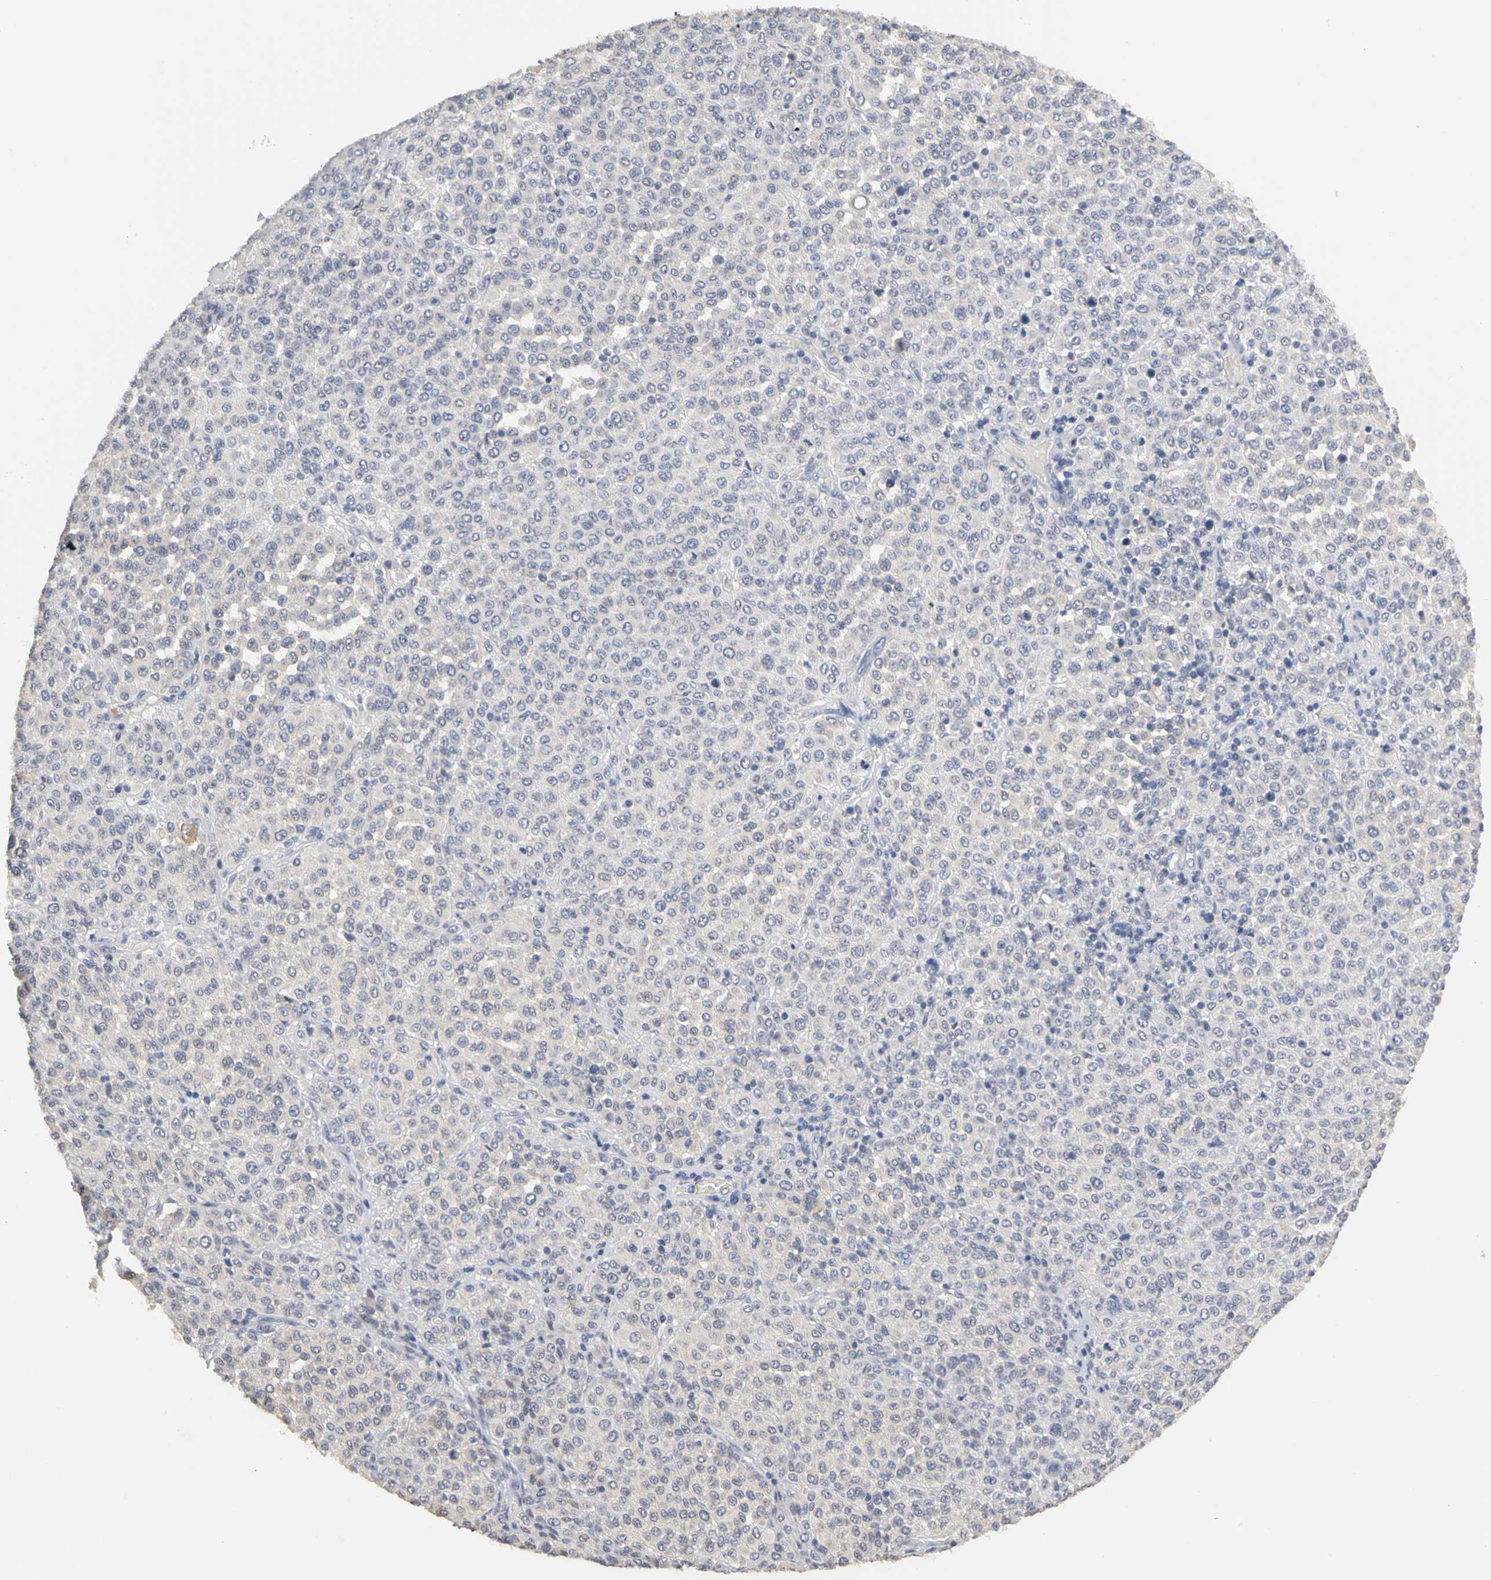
{"staining": {"intensity": "negative", "quantity": "none", "location": "none"}, "tissue": "melanoma", "cell_type": "Tumor cells", "image_type": "cancer", "snomed": [{"axis": "morphology", "description": "Malignant melanoma, Metastatic site"}, {"axis": "topography", "description": "Pancreas"}], "caption": "Protein analysis of malignant melanoma (metastatic site) reveals no significant positivity in tumor cells. (Brightfield microscopy of DAB (3,3'-diaminobenzidine) immunohistochemistry at high magnification).", "gene": "PGR", "patient": {"sex": "female", "age": 30}}